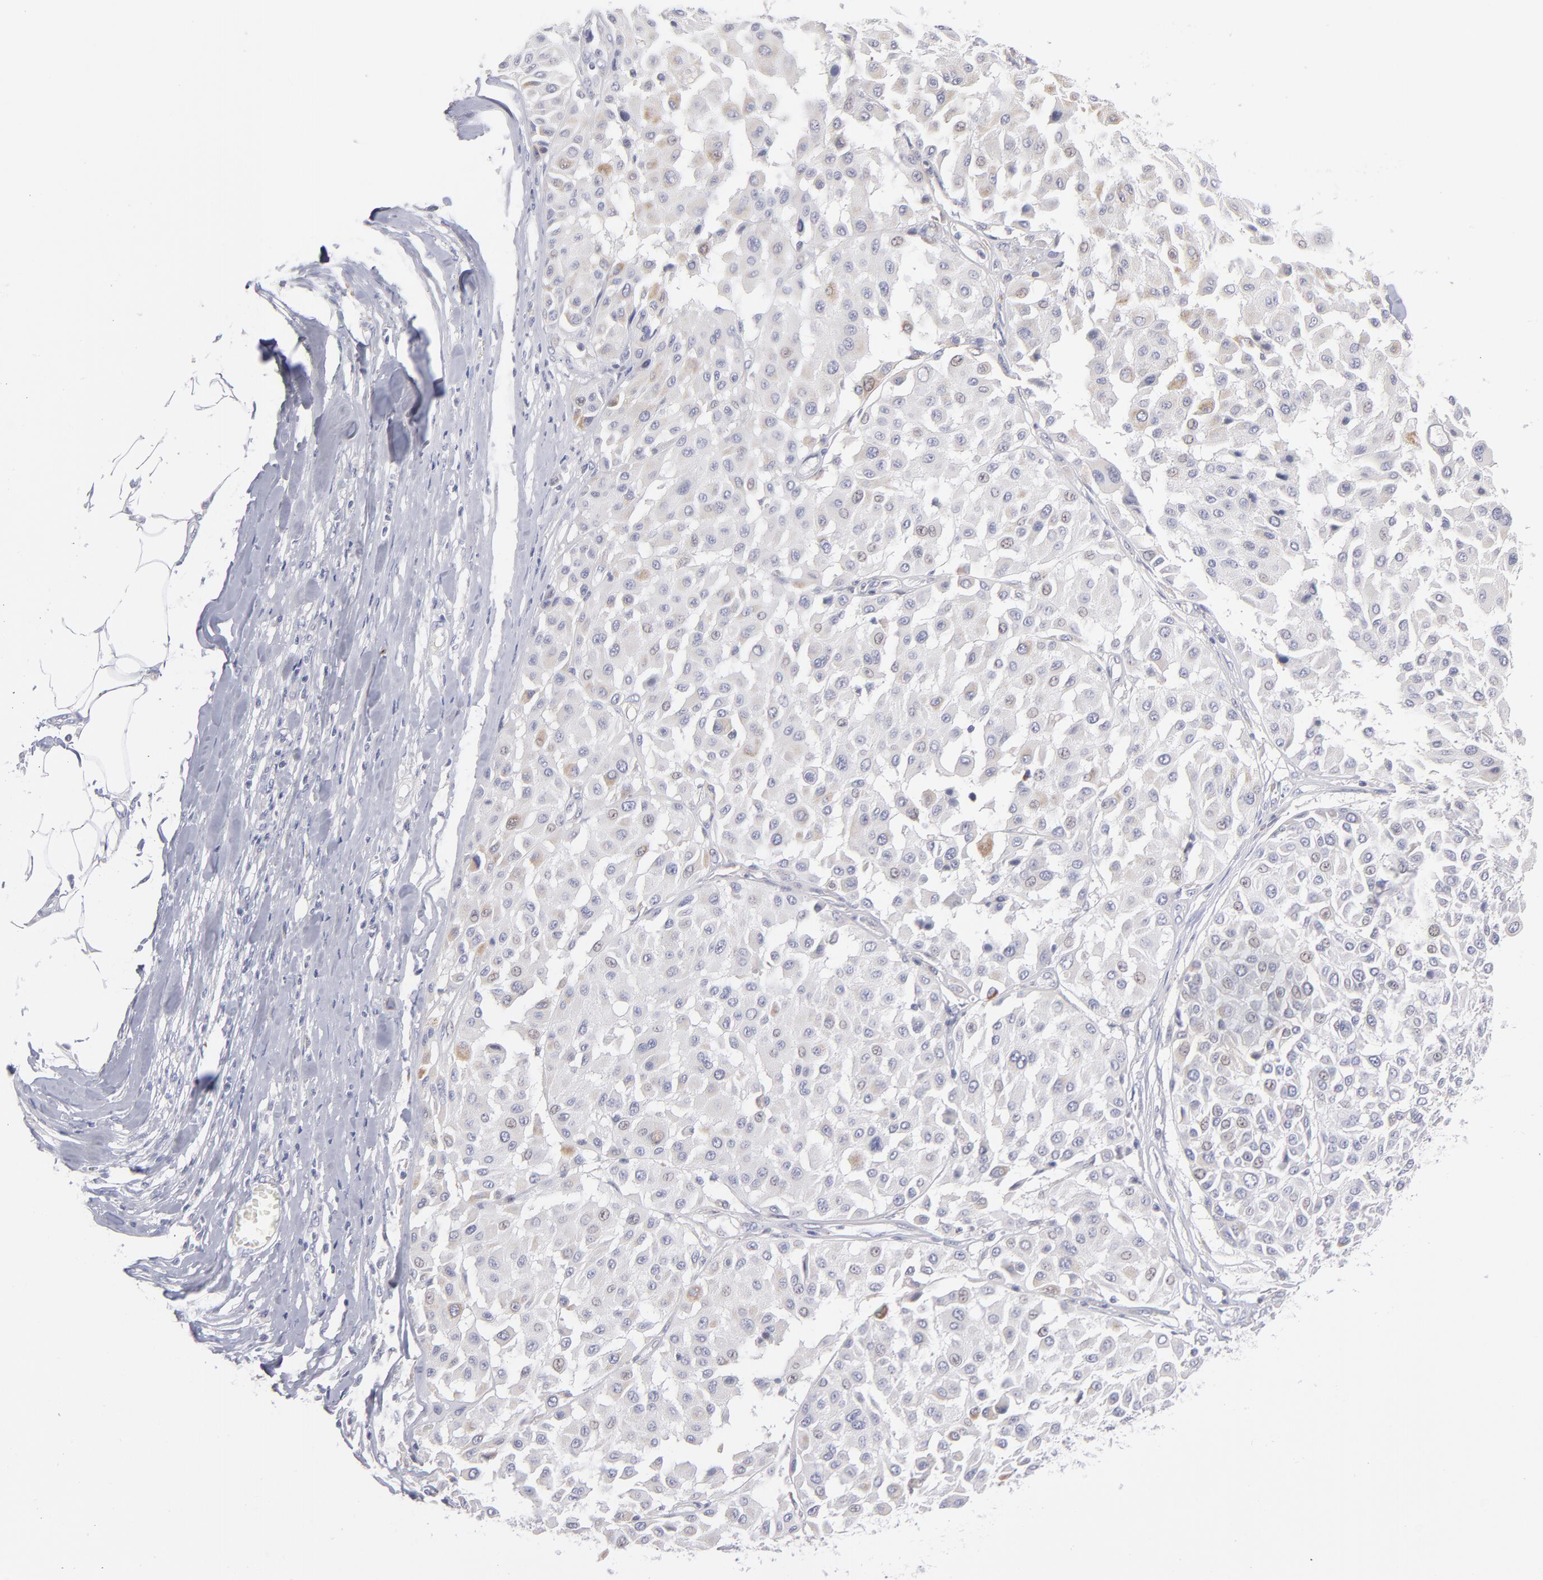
{"staining": {"intensity": "weak", "quantity": "<25%", "location": "cytoplasmic/membranous"}, "tissue": "melanoma", "cell_type": "Tumor cells", "image_type": "cancer", "snomed": [{"axis": "morphology", "description": "Malignant melanoma, Metastatic site"}, {"axis": "topography", "description": "Soft tissue"}], "caption": "The micrograph displays no staining of tumor cells in malignant melanoma (metastatic site). The staining was performed using DAB (3,3'-diaminobenzidine) to visualize the protein expression in brown, while the nuclei were stained in blue with hematoxylin (Magnification: 20x).", "gene": "MTHFD2", "patient": {"sex": "male", "age": 41}}